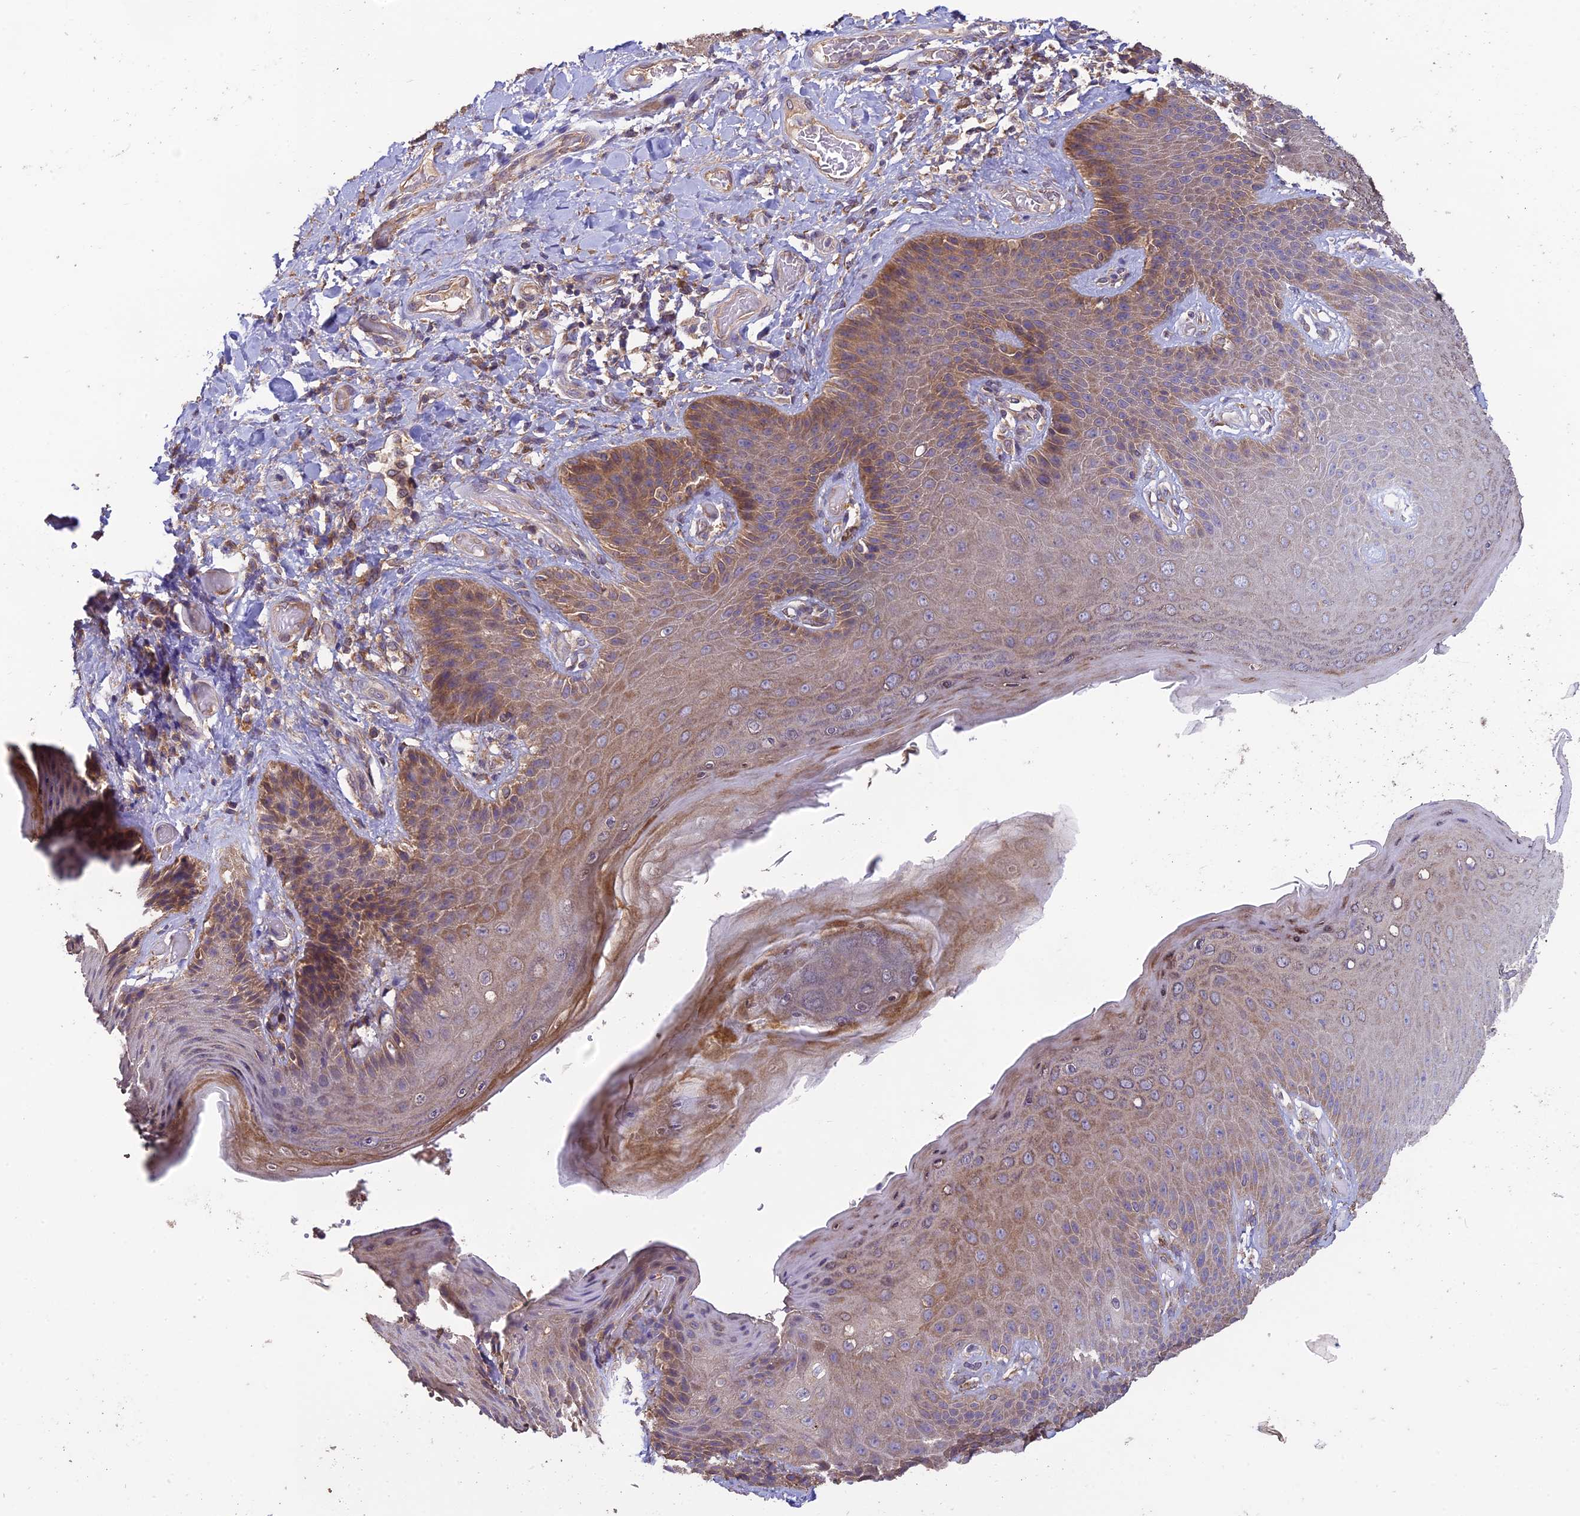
{"staining": {"intensity": "moderate", "quantity": "25%-75%", "location": "cytoplasmic/membranous"}, "tissue": "skin", "cell_type": "Epidermal cells", "image_type": "normal", "snomed": [{"axis": "morphology", "description": "Normal tissue, NOS"}, {"axis": "topography", "description": "Anal"}], "caption": "IHC staining of unremarkable skin, which displays medium levels of moderate cytoplasmic/membranous staining in approximately 25%-75% of epidermal cells indicating moderate cytoplasmic/membranous protein positivity. The staining was performed using DAB (3,3'-diaminobenzidine) (brown) for protein detection and nuclei were counterstained in hematoxylin (blue).", "gene": "MRNIP", "patient": {"sex": "female", "age": 89}}